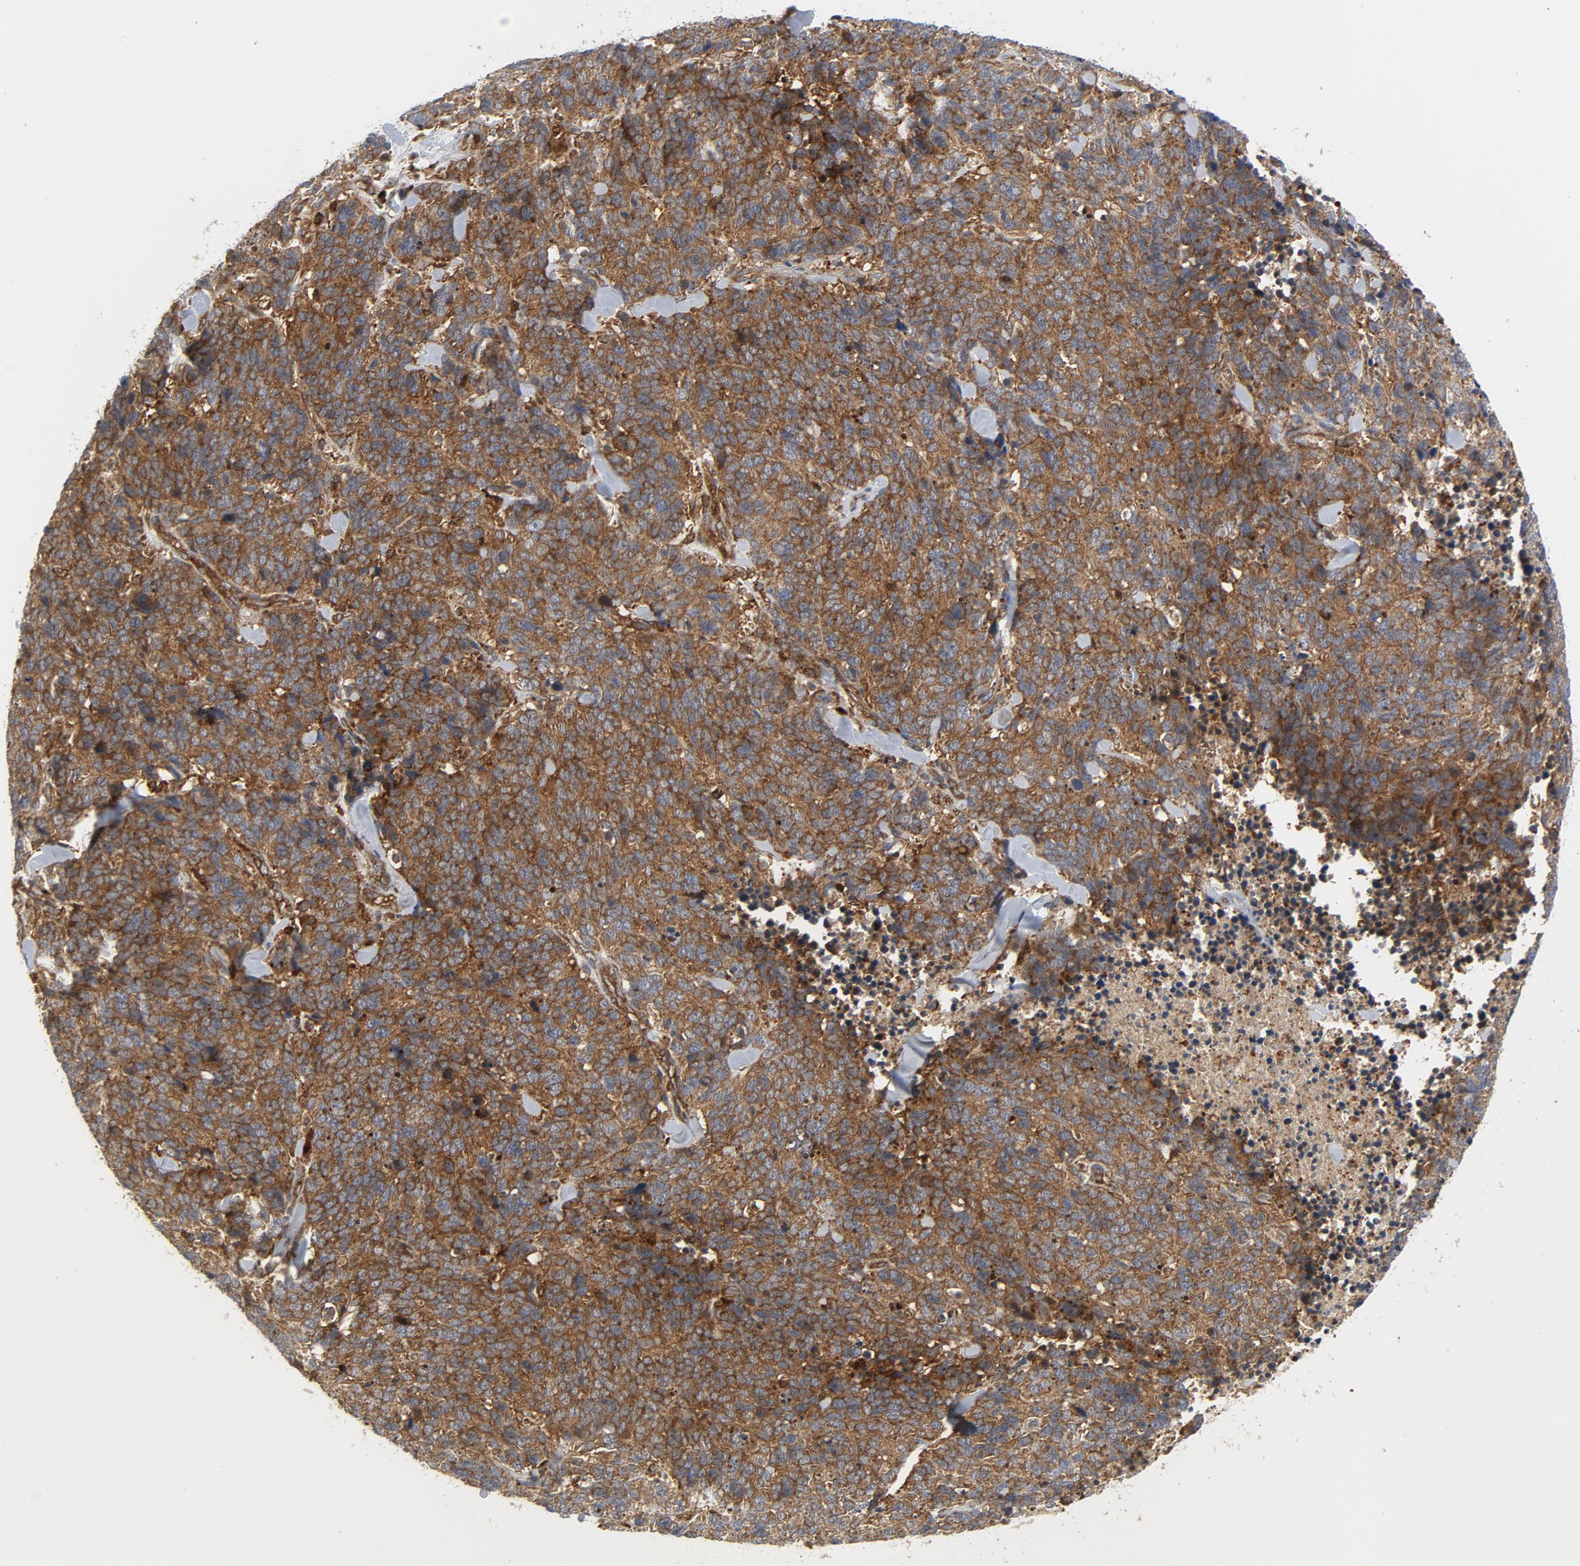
{"staining": {"intensity": "moderate", "quantity": ">75%", "location": "cytoplasmic/membranous"}, "tissue": "lung cancer", "cell_type": "Tumor cells", "image_type": "cancer", "snomed": [{"axis": "morphology", "description": "Neoplasm, malignant, NOS"}, {"axis": "topography", "description": "Lung"}], "caption": "The micrograph reveals a brown stain indicating the presence of a protein in the cytoplasmic/membranous of tumor cells in neoplasm (malignant) (lung). The protein of interest is stained brown, and the nuclei are stained in blue (DAB (3,3'-diaminobenzidine) IHC with brightfield microscopy, high magnification).", "gene": "YES1", "patient": {"sex": "female", "age": 58}}